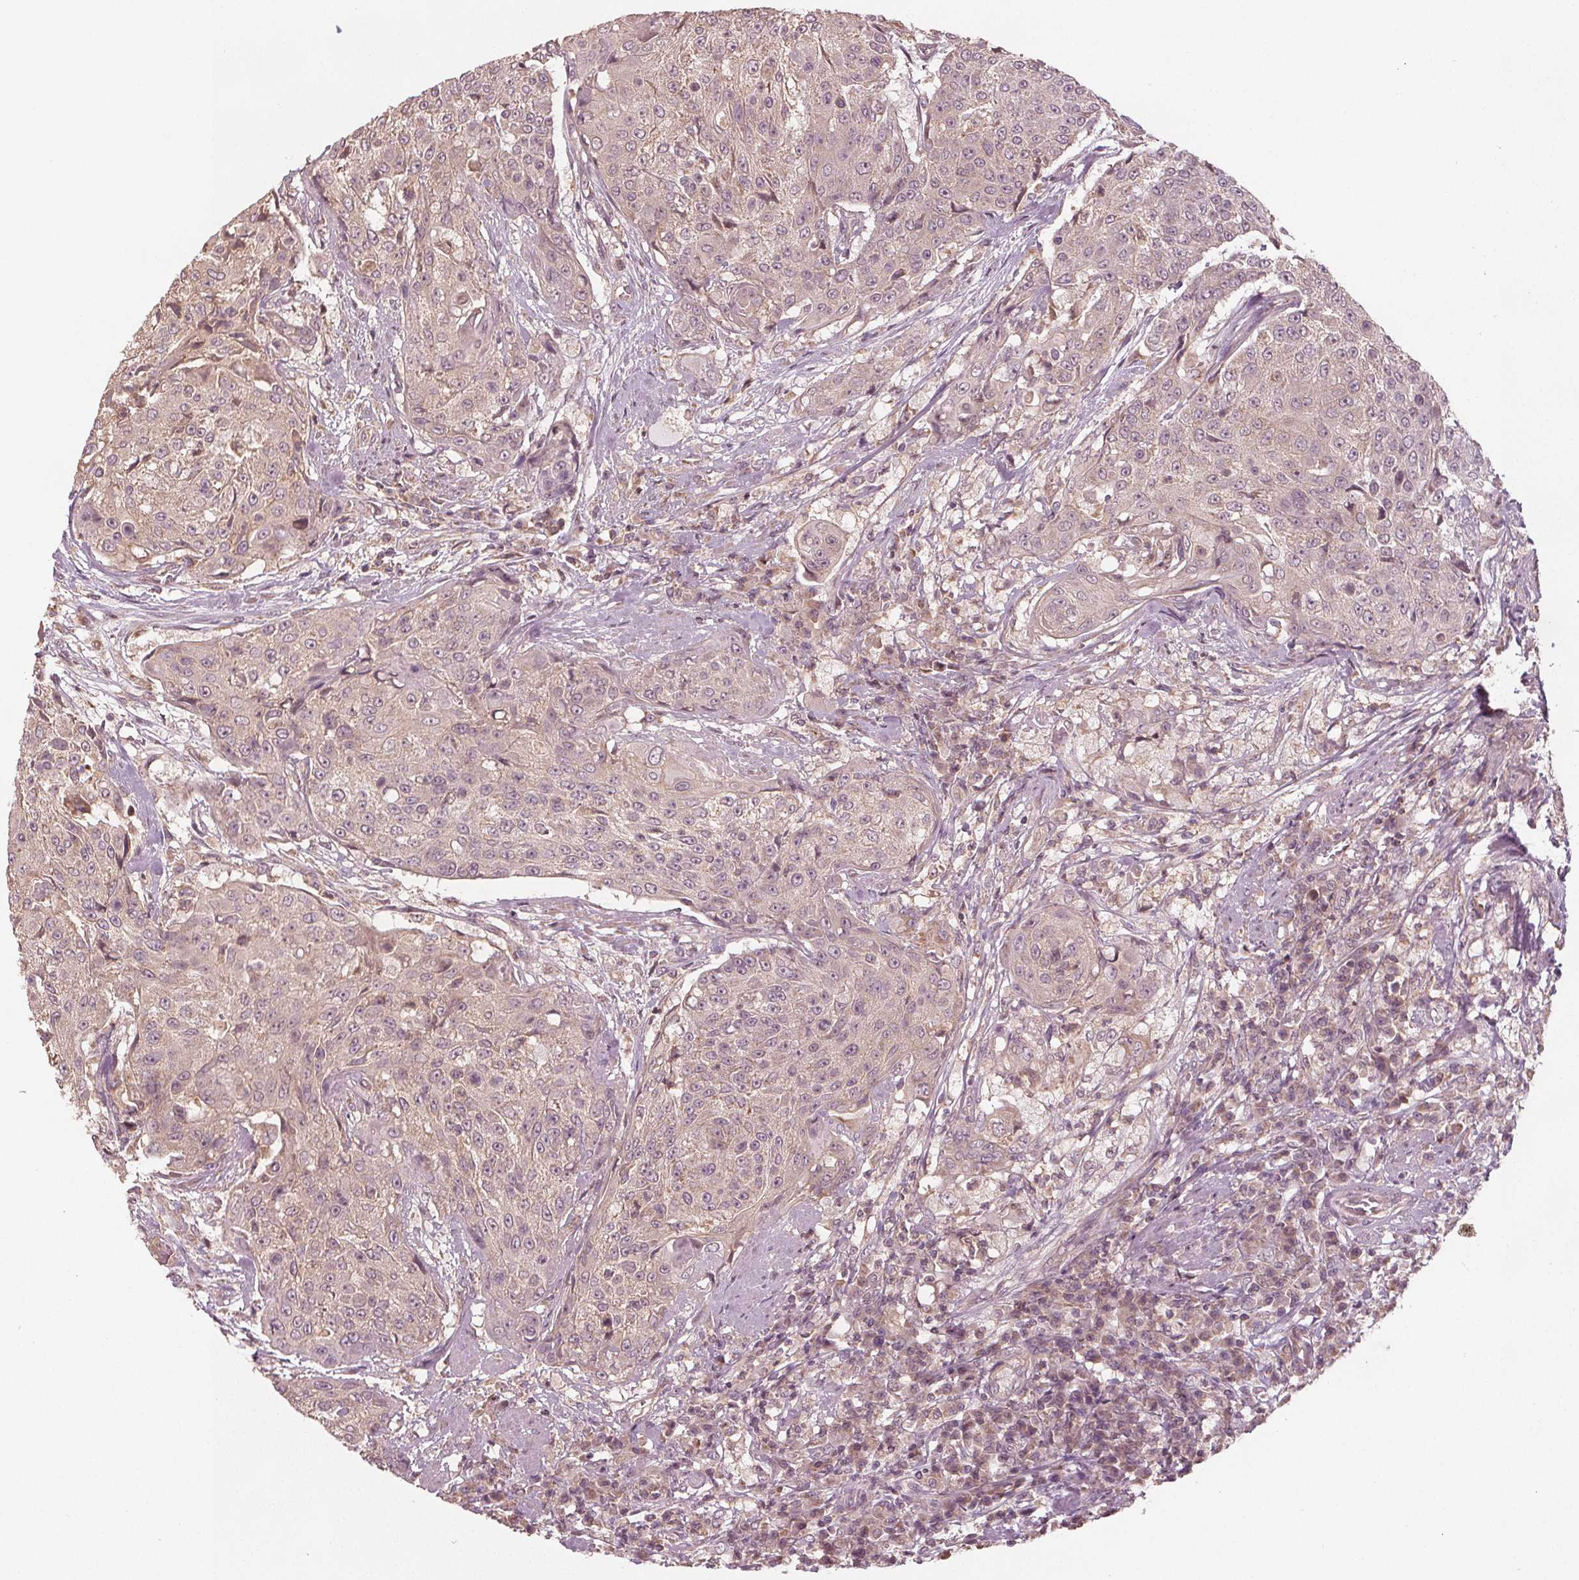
{"staining": {"intensity": "weak", "quantity": "<25%", "location": "cytoplasmic/membranous"}, "tissue": "urothelial cancer", "cell_type": "Tumor cells", "image_type": "cancer", "snomed": [{"axis": "morphology", "description": "Urothelial carcinoma, High grade"}, {"axis": "topography", "description": "Urinary bladder"}], "caption": "Urothelial cancer was stained to show a protein in brown. There is no significant staining in tumor cells.", "gene": "GNB2", "patient": {"sex": "female", "age": 63}}